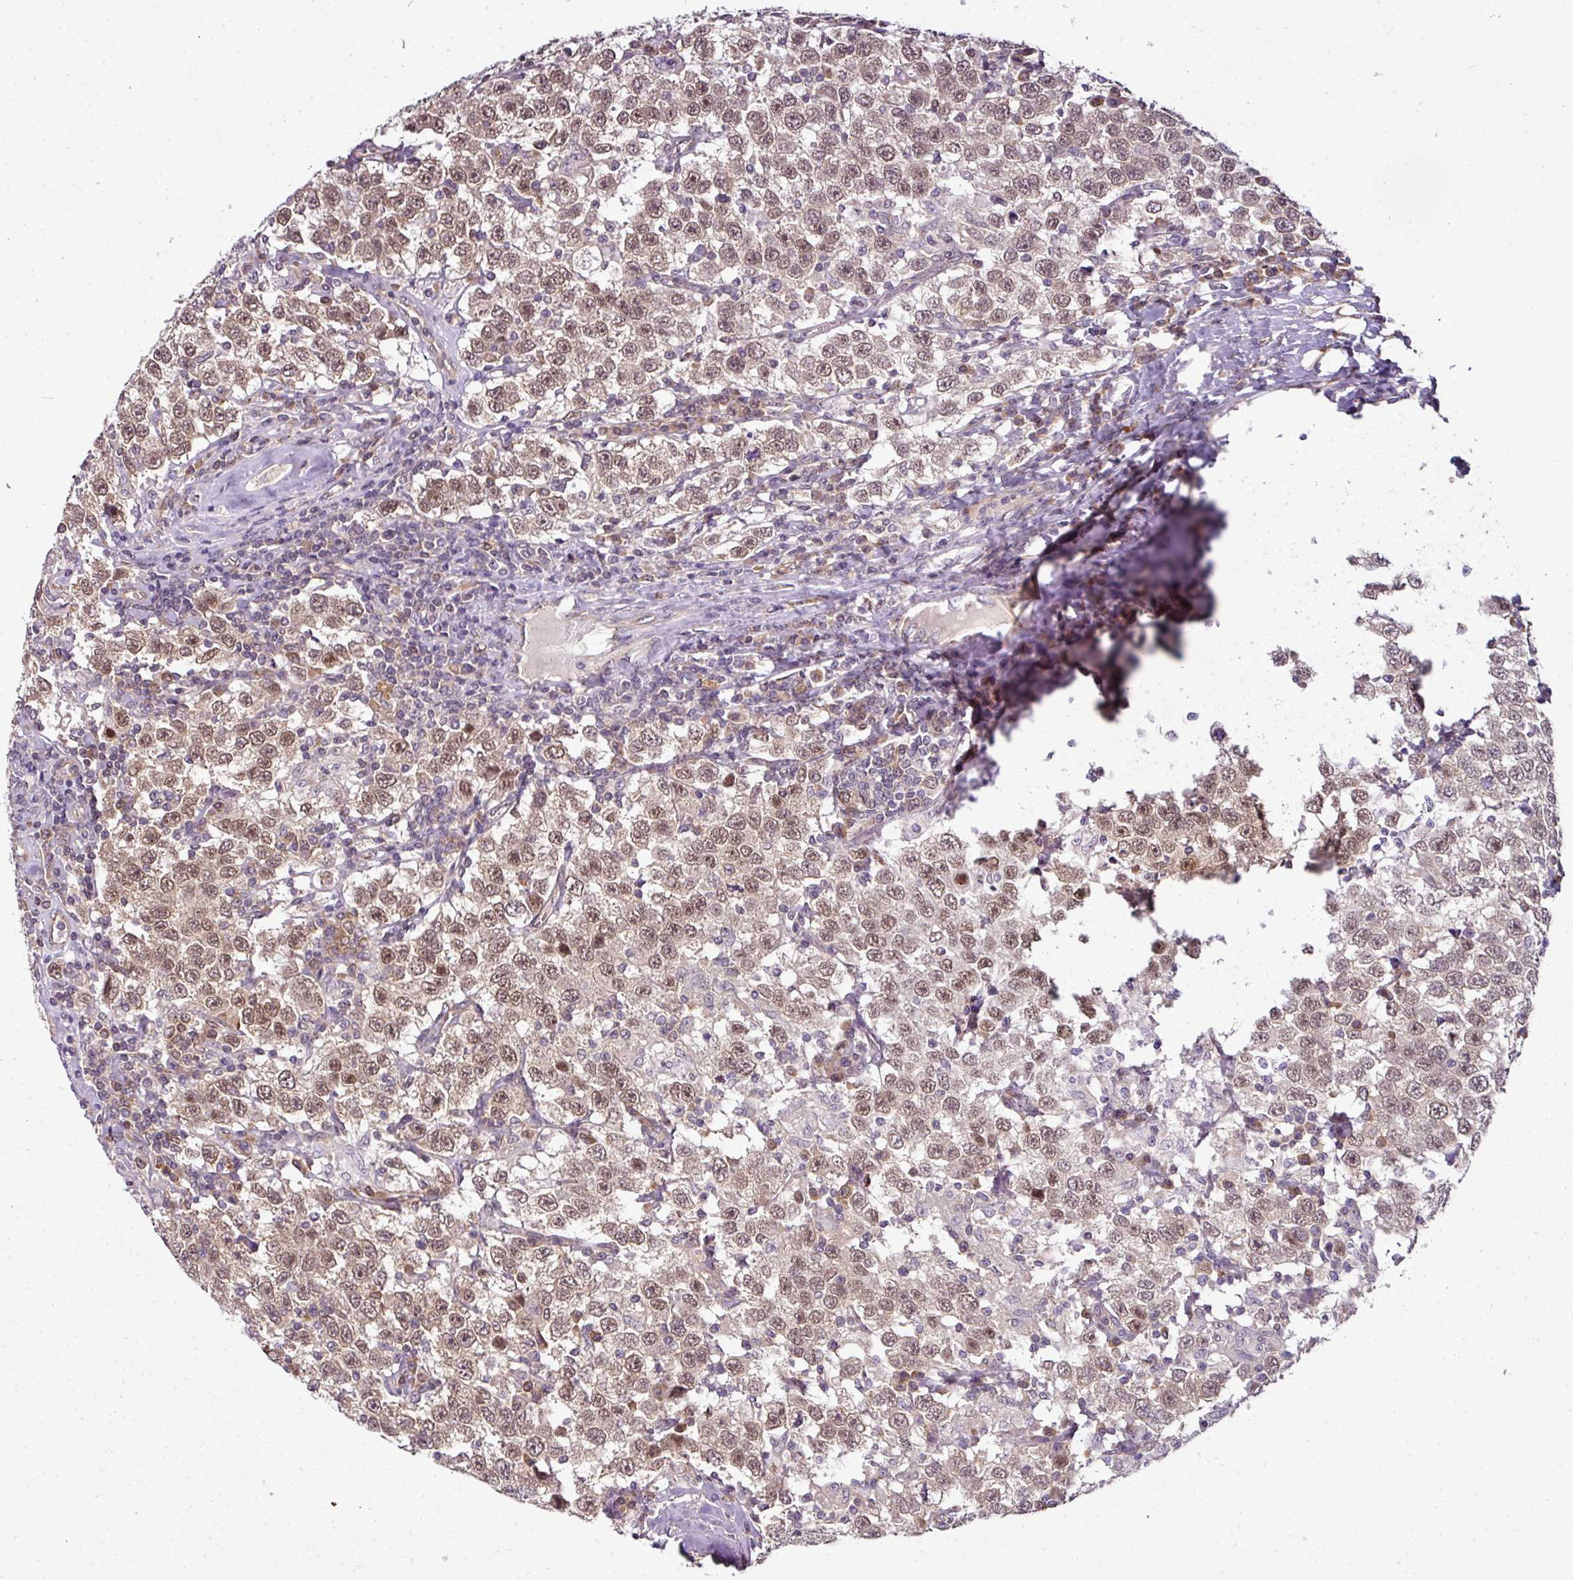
{"staining": {"intensity": "moderate", "quantity": ">75%", "location": "nuclear"}, "tissue": "testis cancer", "cell_type": "Tumor cells", "image_type": "cancer", "snomed": [{"axis": "morphology", "description": "Seminoma, NOS"}, {"axis": "topography", "description": "Testis"}], "caption": "Moderate nuclear expression for a protein is identified in approximately >75% of tumor cells of testis seminoma using immunohistochemistry (IHC).", "gene": "RBM4B", "patient": {"sex": "male", "age": 41}}